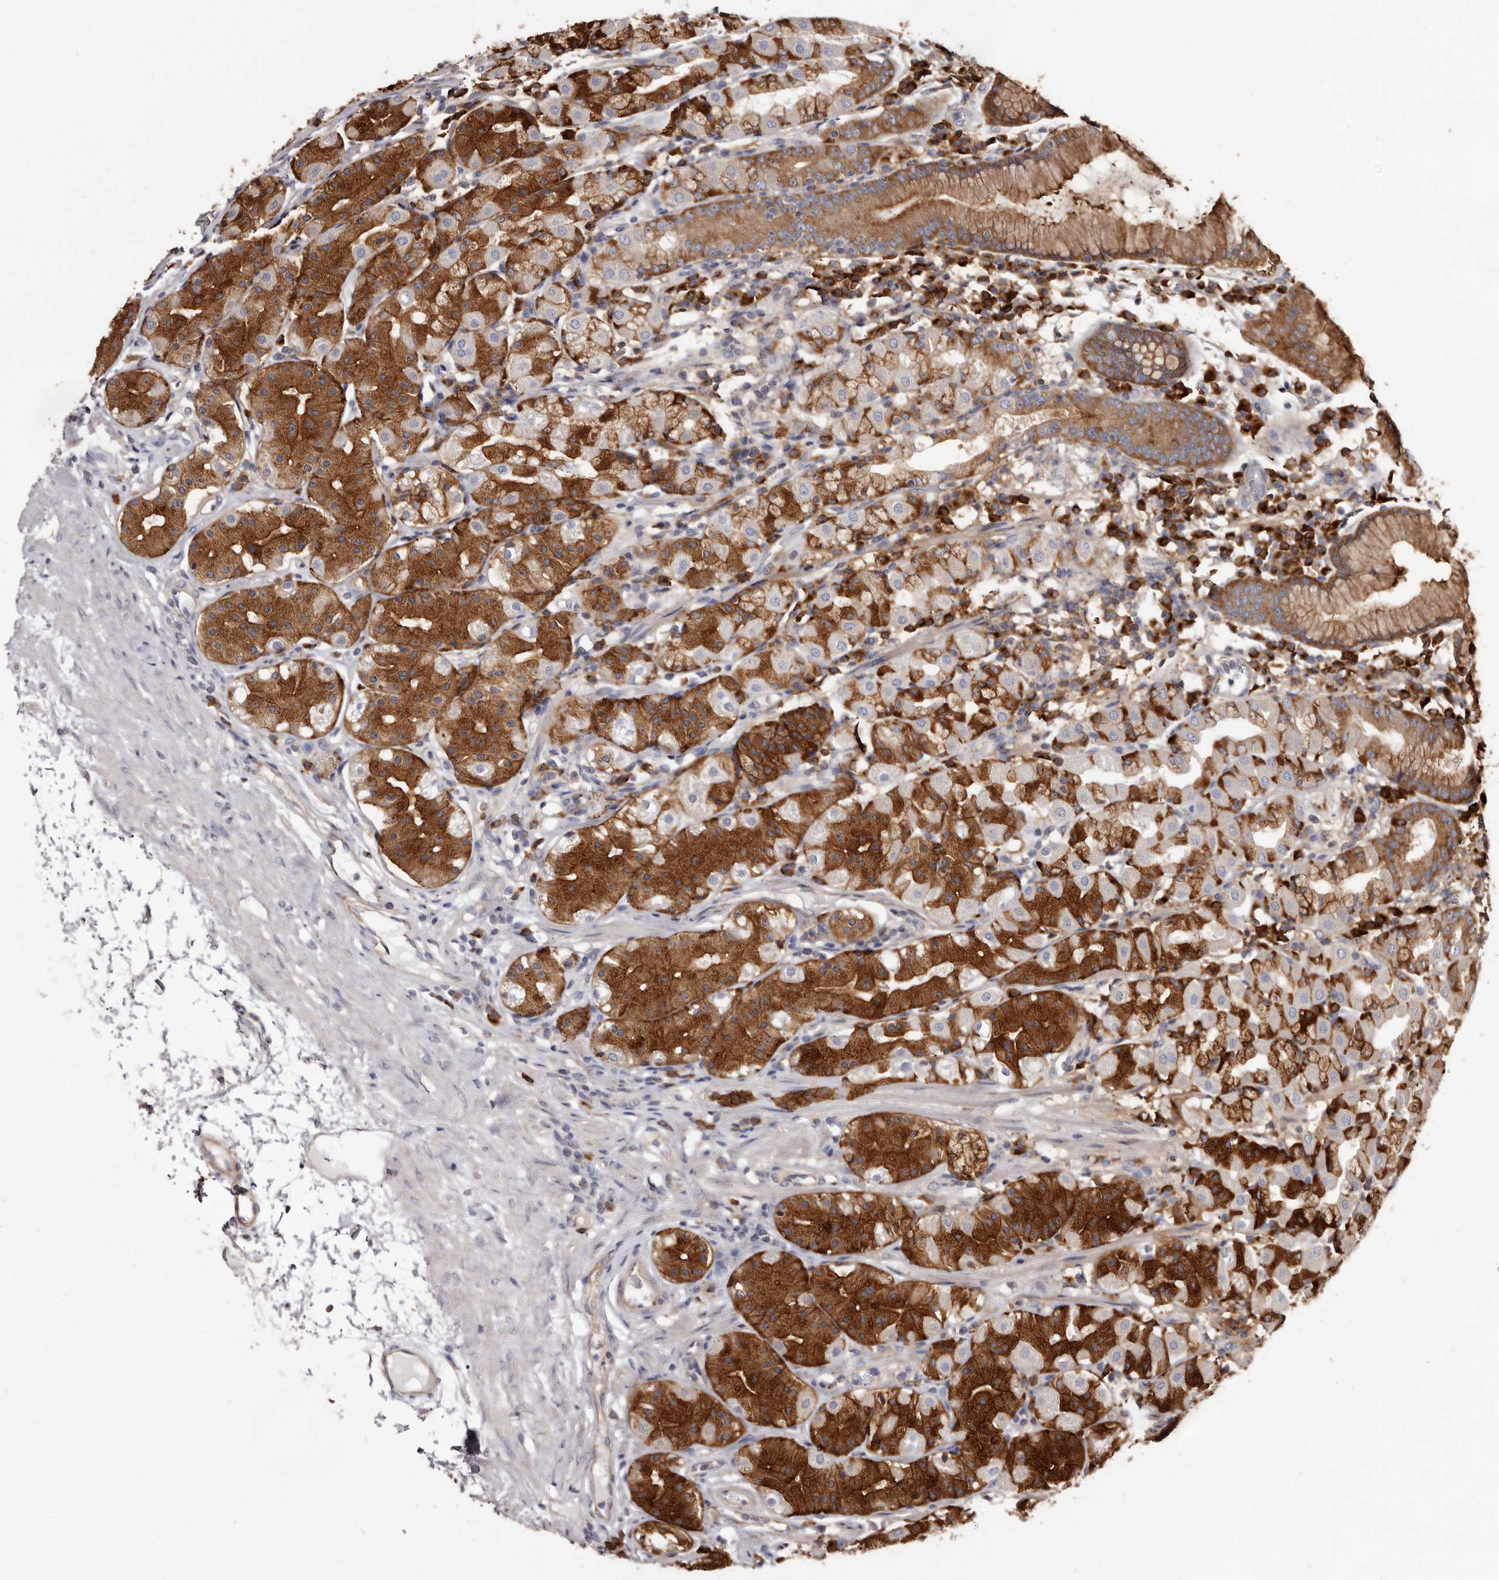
{"staining": {"intensity": "strong", "quantity": "25%-75%", "location": "cytoplasmic/membranous"}, "tissue": "stomach", "cell_type": "Glandular cells", "image_type": "normal", "snomed": [{"axis": "morphology", "description": "Normal tissue, NOS"}, {"axis": "topography", "description": "Stomach, lower"}], "caption": "This histopathology image displays benign stomach stained with IHC to label a protein in brown. The cytoplasmic/membranous of glandular cells show strong positivity for the protein. Nuclei are counter-stained blue.", "gene": "TPD52", "patient": {"sex": "female", "age": 56}}